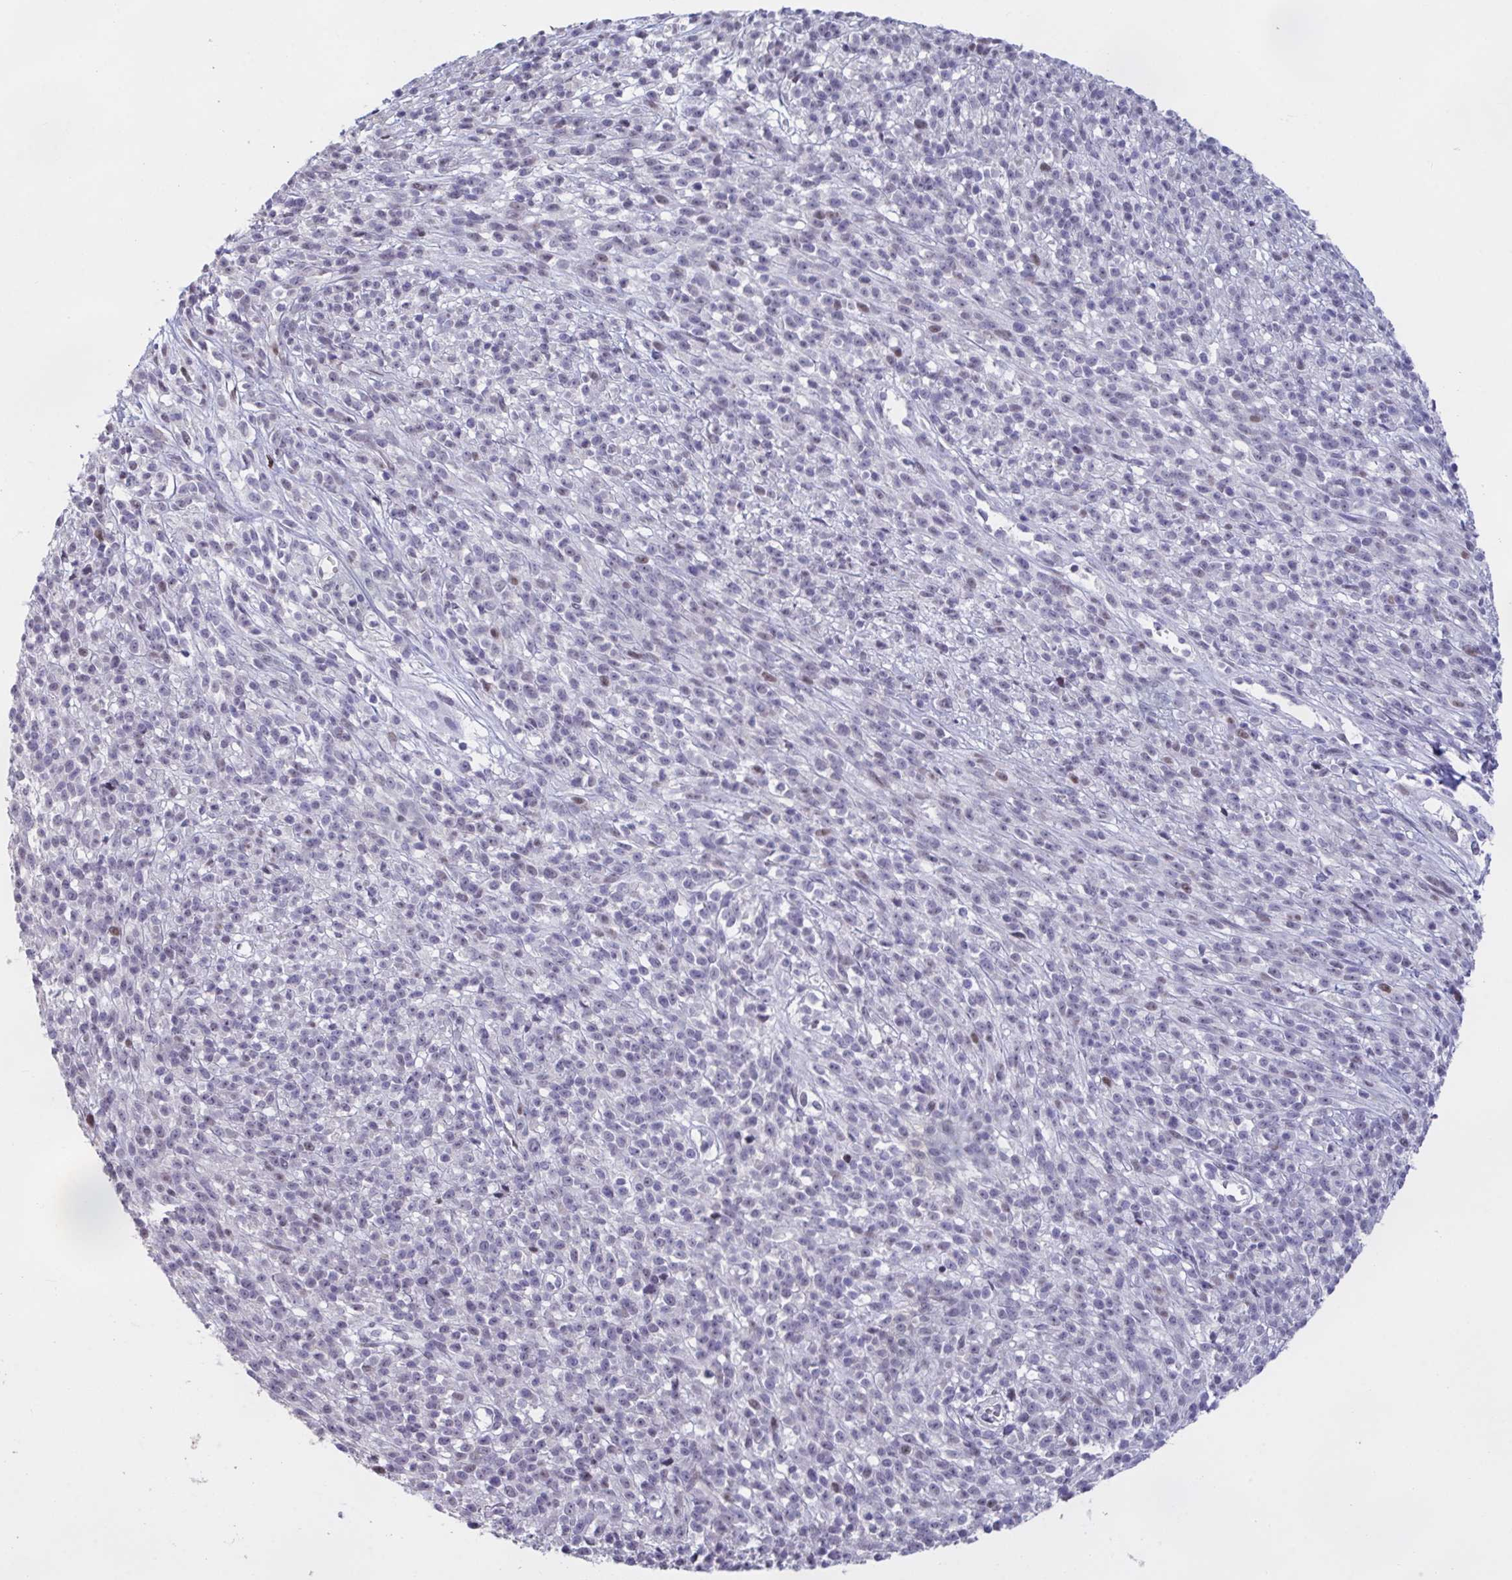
{"staining": {"intensity": "negative", "quantity": "none", "location": "none"}, "tissue": "melanoma", "cell_type": "Tumor cells", "image_type": "cancer", "snomed": [{"axis": "morphology", "description": "Malignant melanoma, NOS"}, {"axis": "topography", "description": "Skin"}, {"axis": "topography", "description": "Skin of trunk"}], "caption": "A histopathology image of human malignant melanoma is negative for staining in tumor cells.", "gene": "PELI2", "patient": {"sex": "male", "age": 74}}